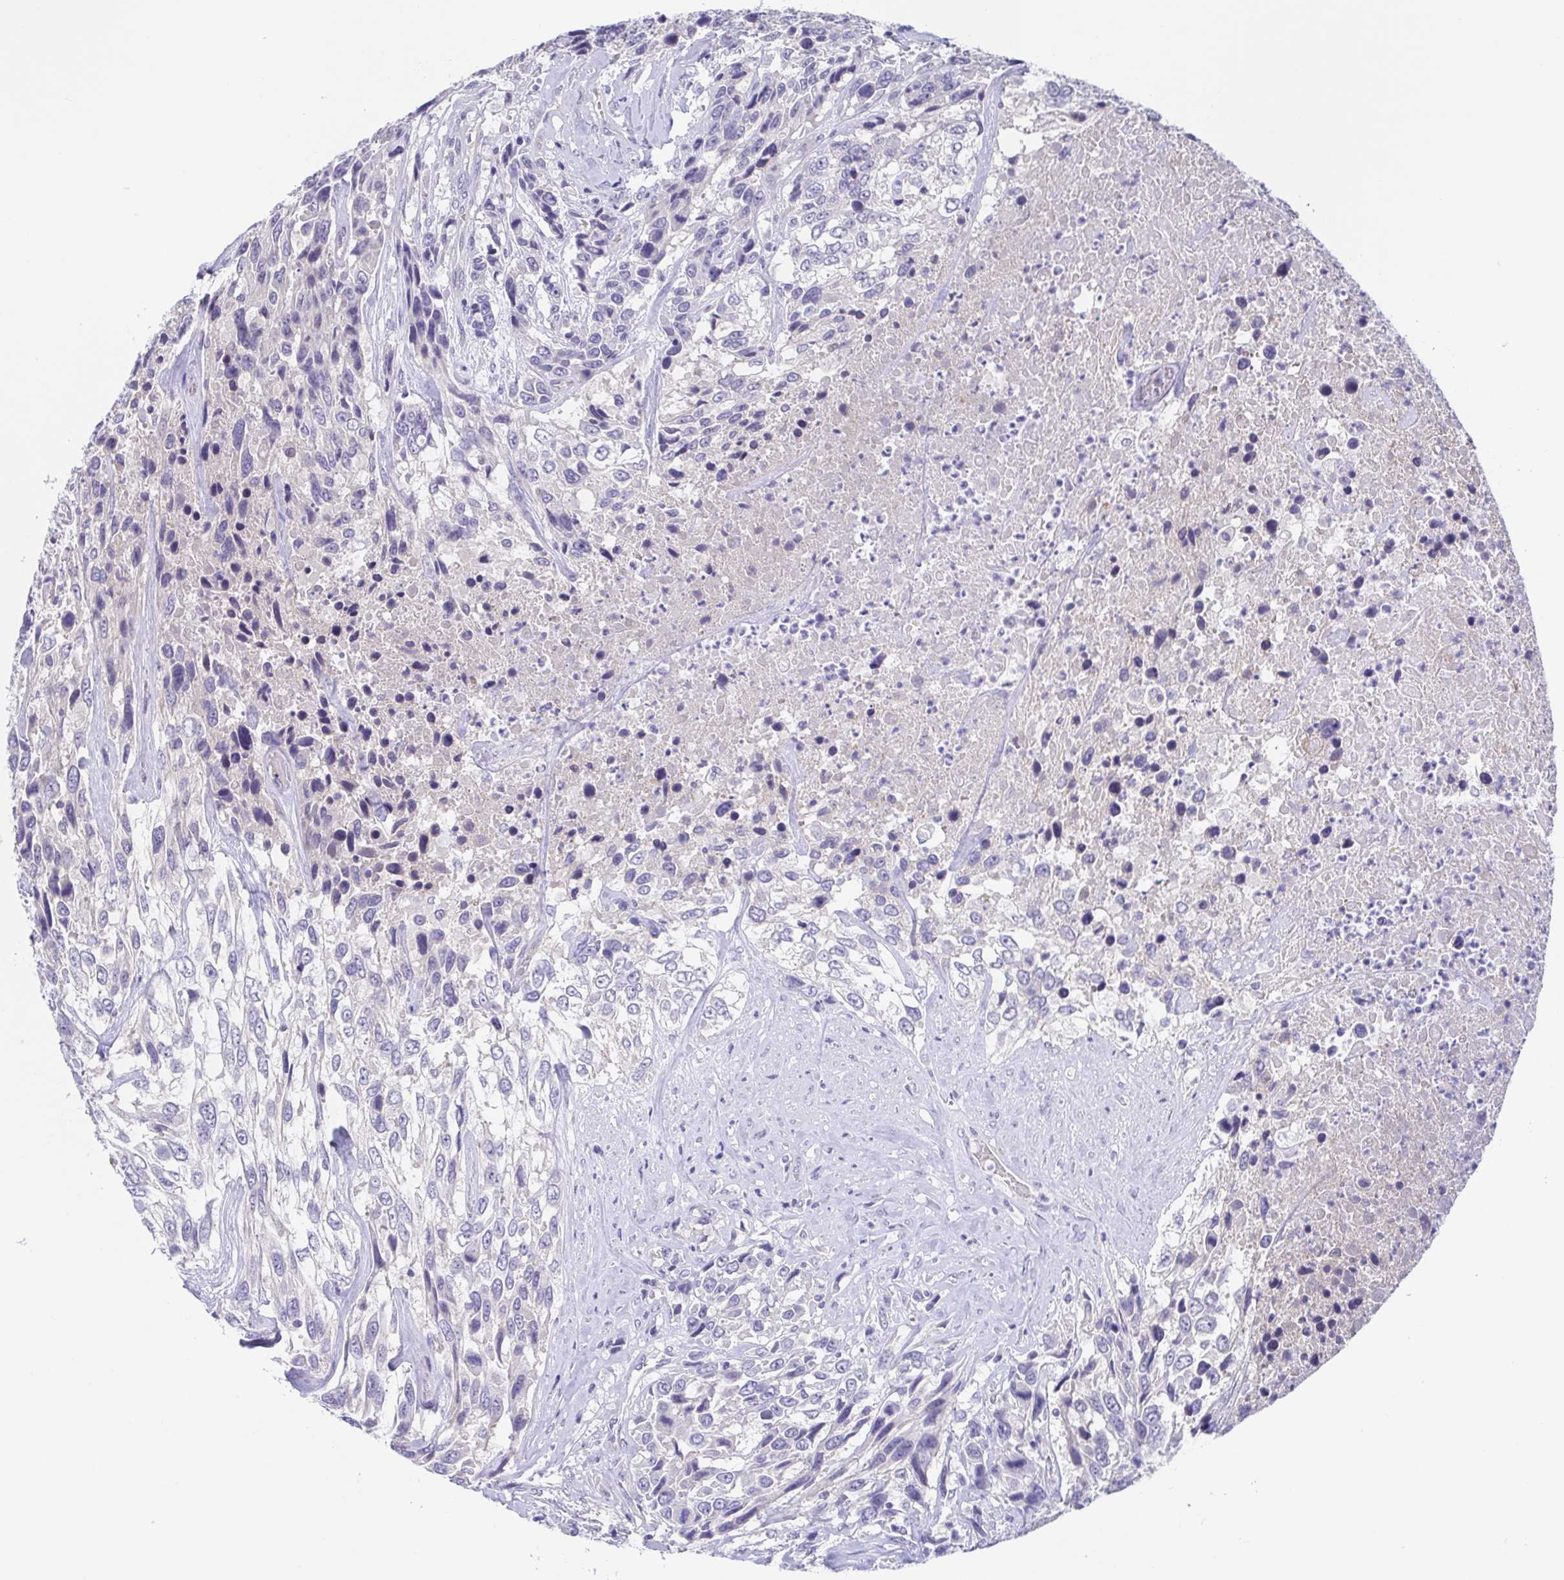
{"staining": {"intensity": "negative", "quantity": "none", "location": "none"}, "tissue": "urothelial cancer", "cell_type": "Tumor cells", "image_type": "cancer", "snomed": [{"axis": "morphology", "description": "Urothelial carcinoma, High grade"}, {"axis": "topography", "description": "Urinary bladder"}], "caption": "Tumor cells show no significant staining in urothelial carcinoma (high-grade). The staining was performed using DAB to visualize the protein expression in brown, while the nuclei were stained in blue with hematoxylin (Magnification: 20x).", "gene": "TEX12", "patient": {"sex": "female", "age": 70}}